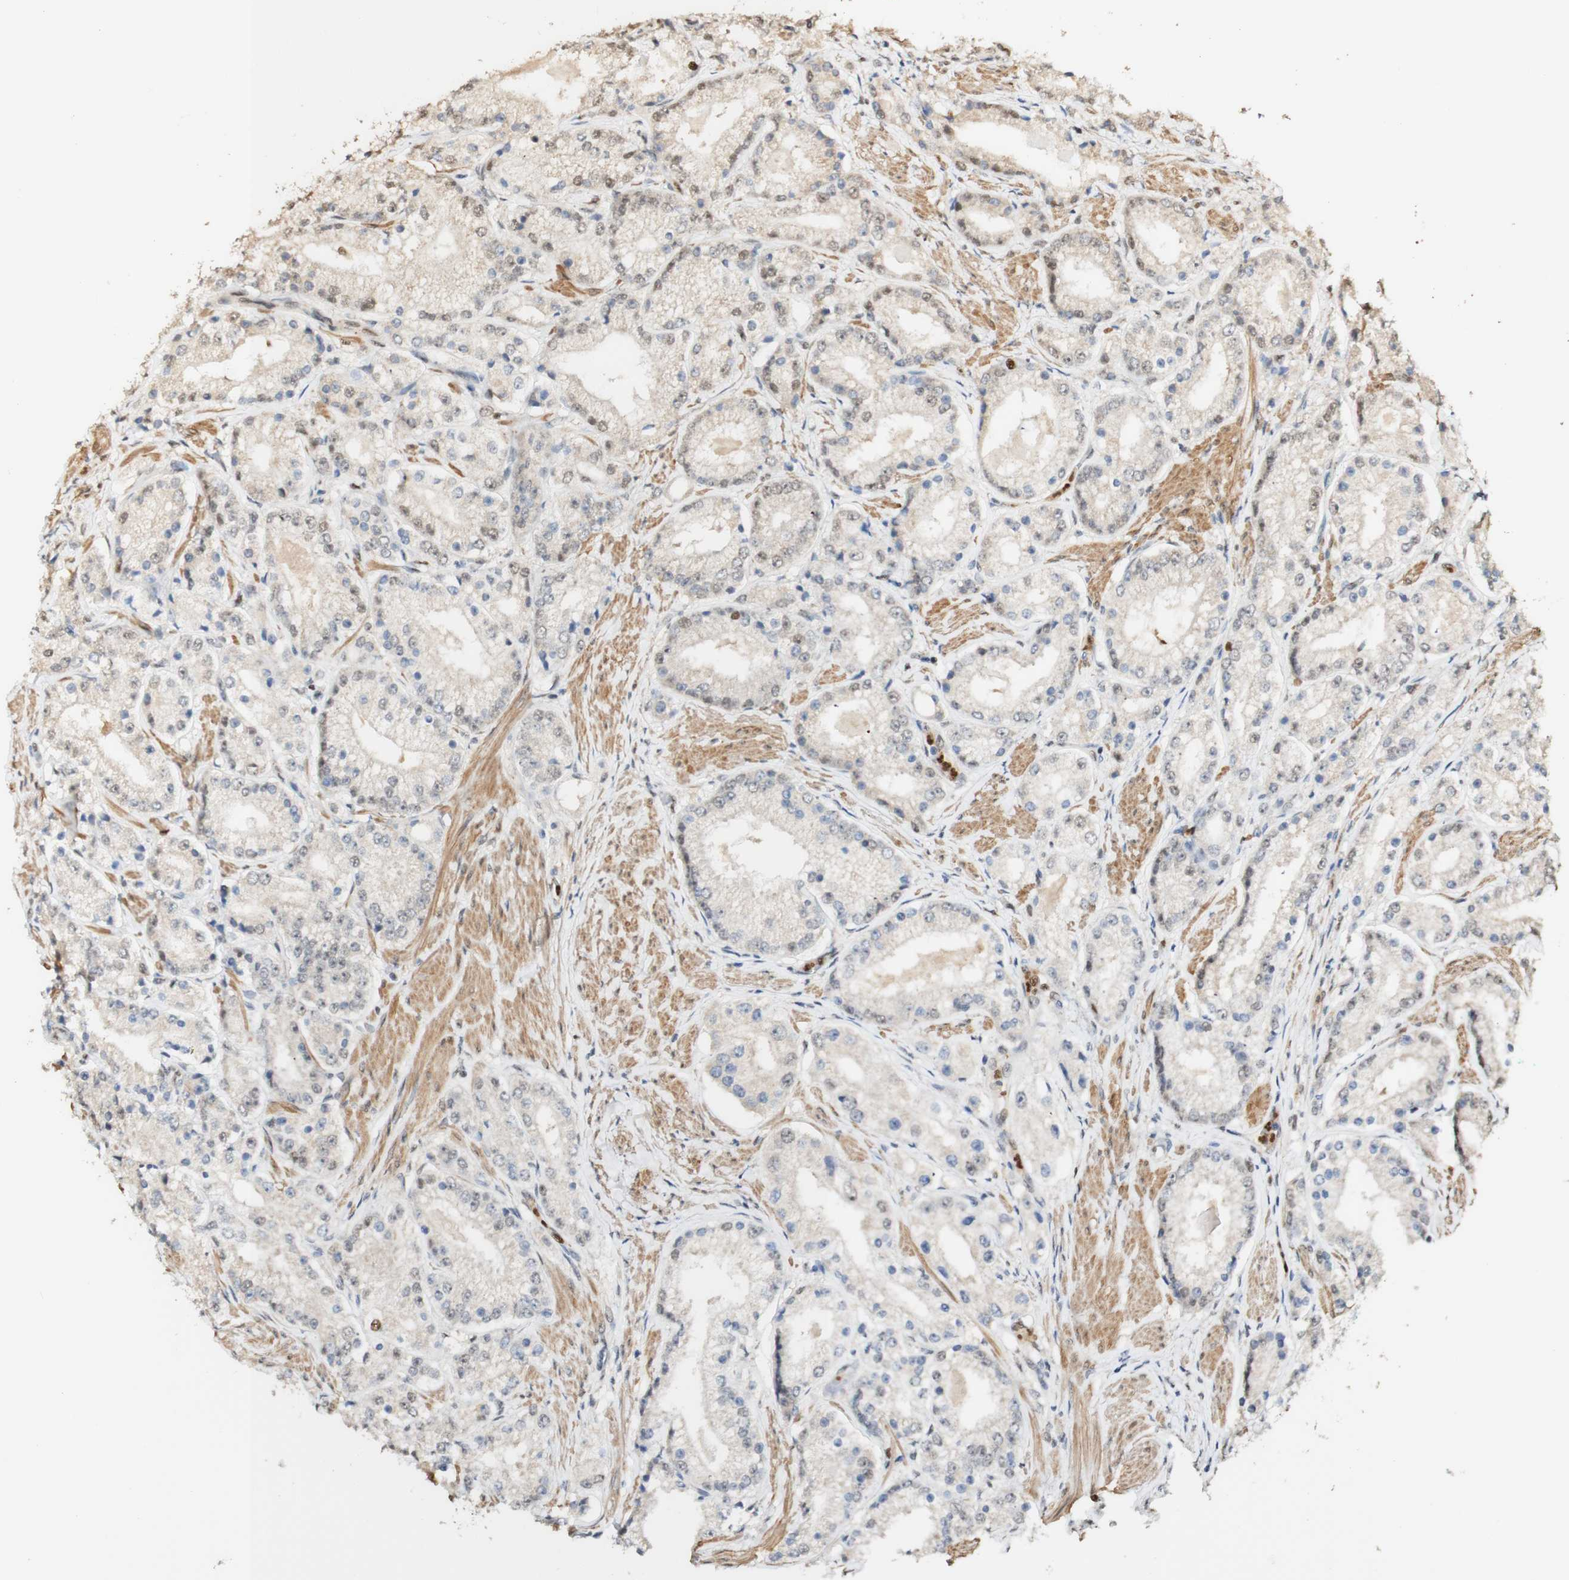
{"staining": {"intensity": "negative", "quantity": "none", "location": "none"}, "tissue": "prostate cancer", "cell_type": "Tumor cells", "image_type": "cancer", "snomed": [{"axis": "morphology", "description": "Adenocarcinoma, Low grade"}, {"axis": "topography", "description": "Prostate"}], "caption": "A high-resolution photomicrograph shows immunohistochemistry staining of prostate cancer, which displays no significant expression in tumor cells. (Brightfield microscopy of DAB (3,3'-diaminobenzidine) IHC at high magnification).", "gene": "MAP3K4", "patient": {"sex": "male", "age": 63}}